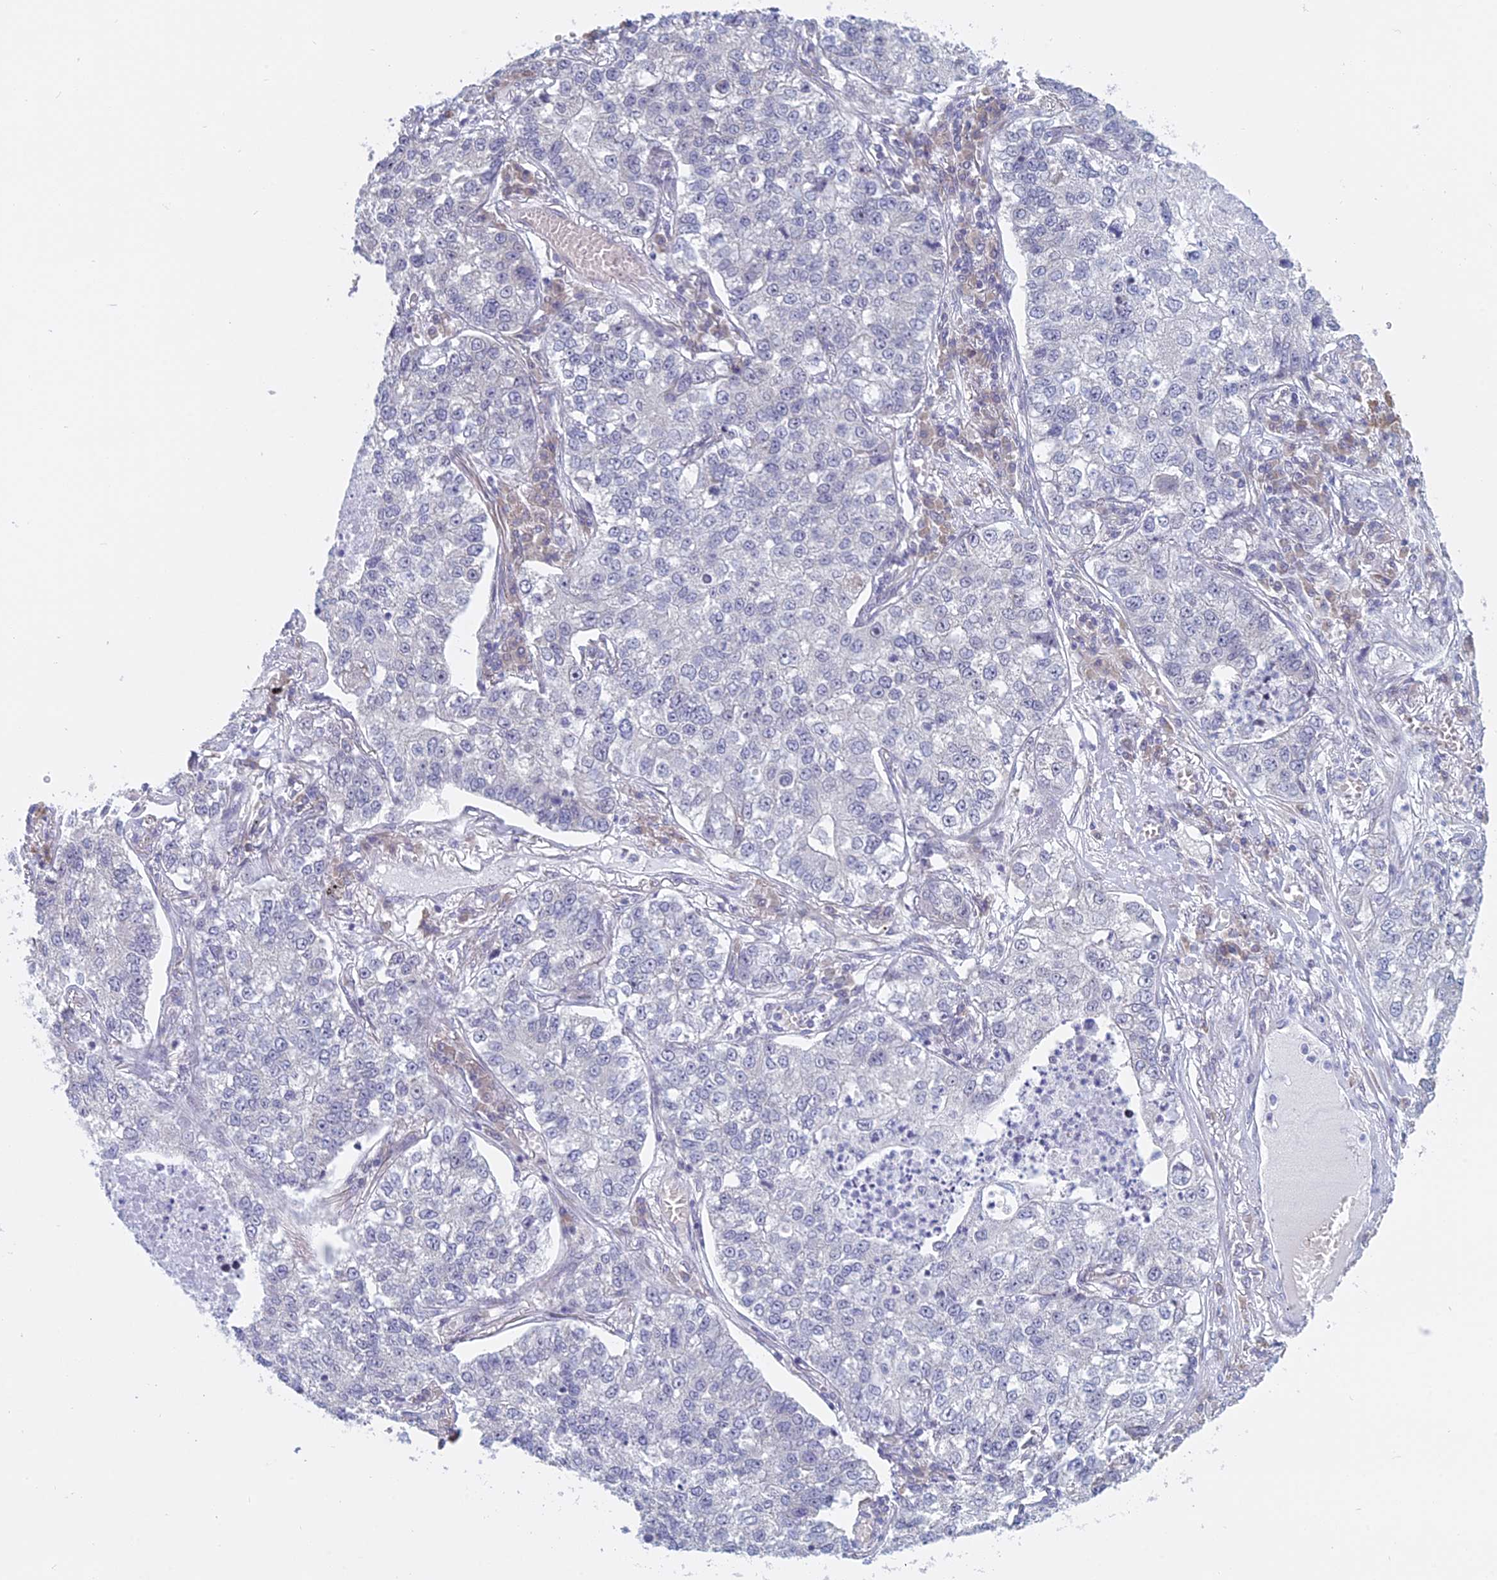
{"staining": {"intensity": "negative", "quantity": "none", "location": "none"}, "tissue": "lung cancer", "cell_type": "Tumor cells", "image_type": "cancer", "snomed": [{"axis": "morphology", "description": "Adenocarcinoma, NOS"}, {"axis": "topography", "description": "Lung"}], "caption": "Immunohistochemistry (IHC) of human lung adenocarcinoma demonstrates no expression in tumor cells. (Stains: DAB immunohistochemistry (IHC) with hematoxylin counter stain, Microscopy: brightfield microscopy at high magnification).", "gene": "RPS19BP1", "patient": {"sex": "male", "age": 49}}